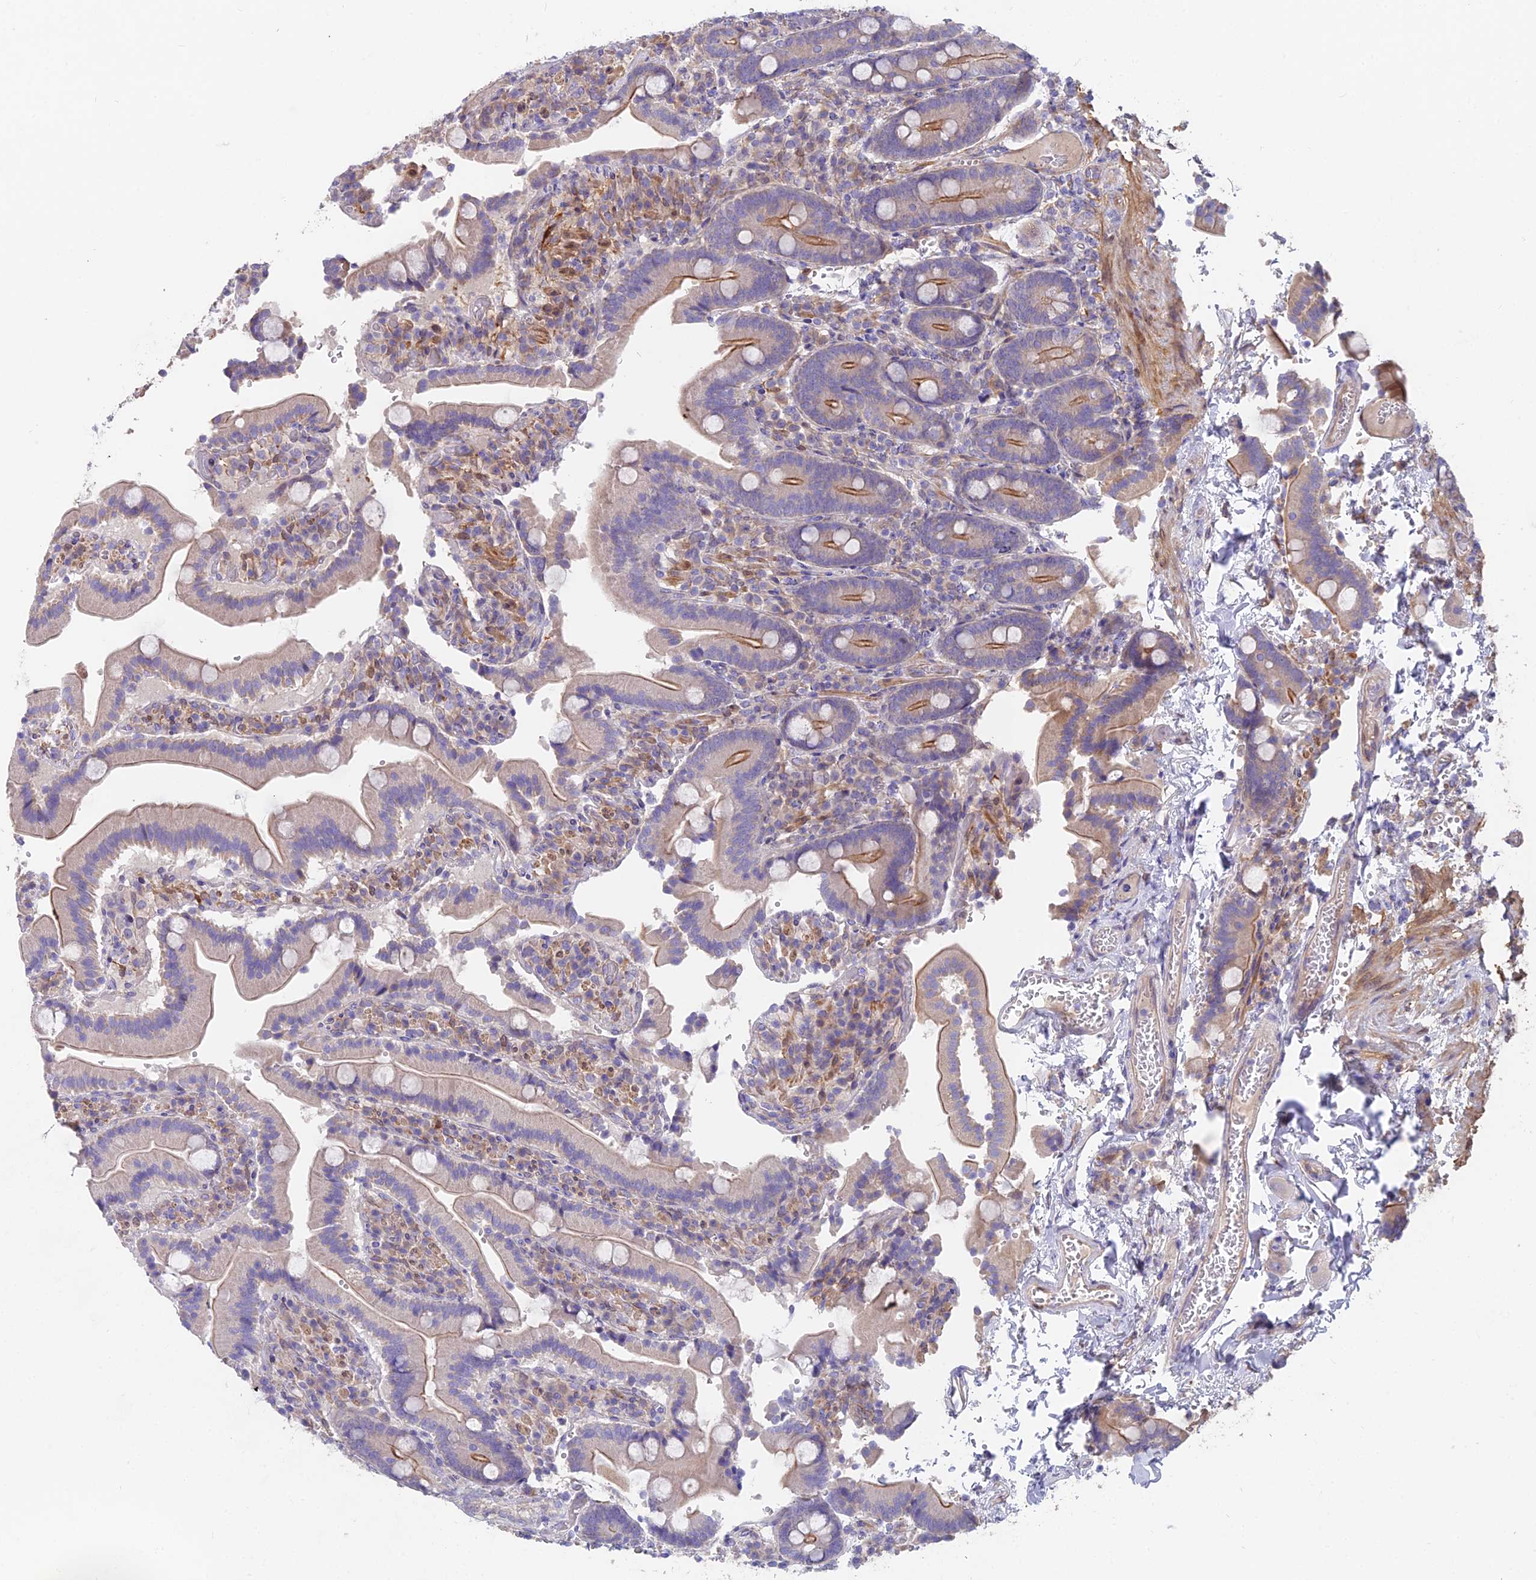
{"staining": {"intensity": "moderate", "quantity": "25%-75%", "location": "cytoplasmic/membranous"}, "tissue": "duodenum", "cell_type": "Glandular cells", "image_type": "normal", "snomed": [{"axis": "morphology", "description": "Normal tissue, NOS"}, {"axis": "topography", "description": "Duodenum"}], "caption": "High-magnification brightfield microscopy of unremarkable duodenum stained with DAB (brown) and counterstained with hematoxylin (blue). glandular cells exhibit moderate cytoplasmic/membranous staining is present in approximately25%-75% of cells. Using DAB (3,3'-diaminobenzidine) (brown) and hematoxylin (blue) stains, captured at high magnification using brightfield microscopy.", "gene": "FAM168B", "patient": {"sex": "female", "age": 62}}